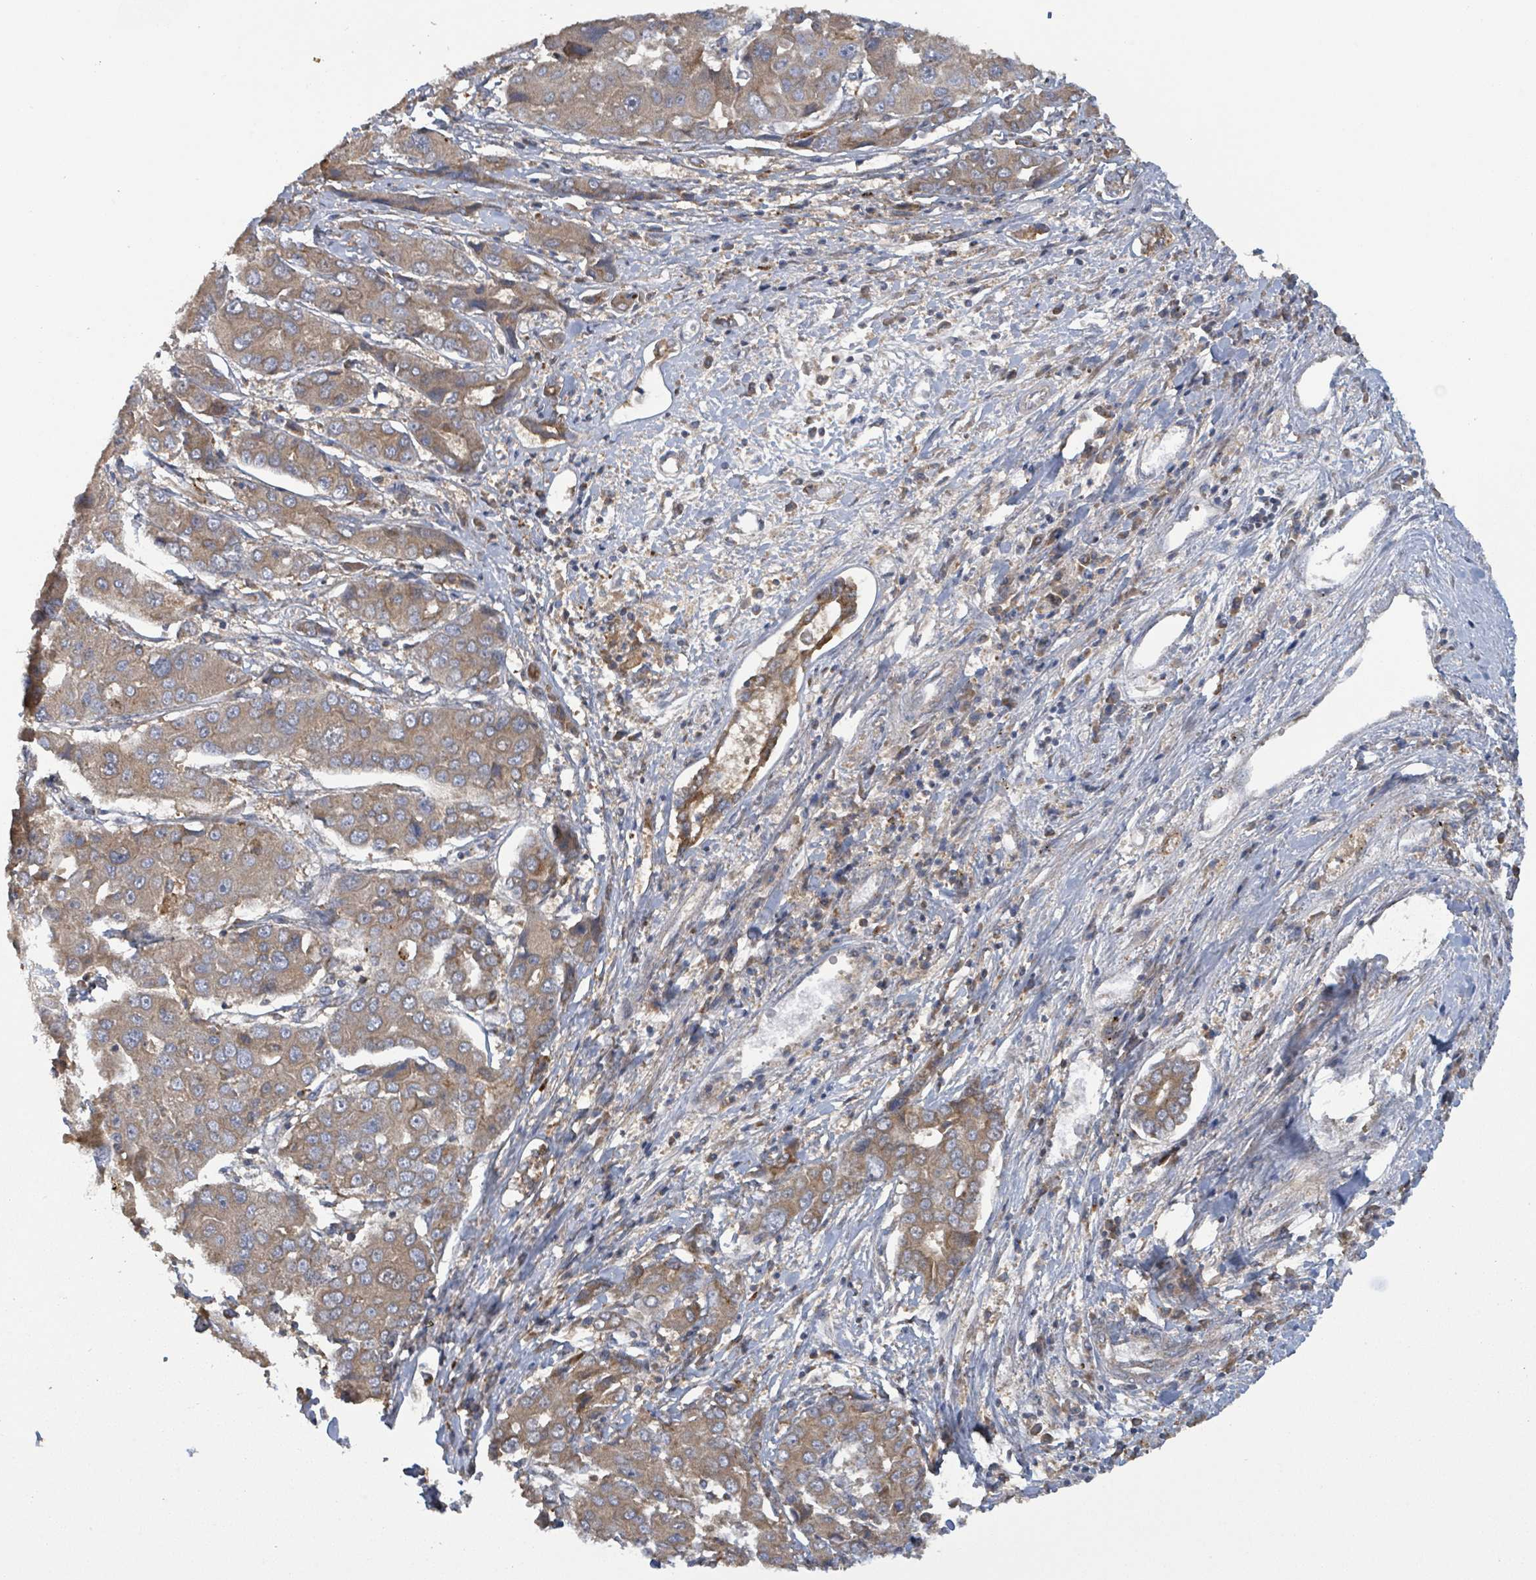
{"staining": {"intensity": "moderate", "quantity": ">75%", "location": "cytoplasmic/membranous"}, "tissue": "liver cancer", "cell_type": "Tumor cells", "image_type": "cancer", "snomed": [{"axis": "morphology", "description": "Cholangiocarcinoma"}, {"axis": "topography", "description": "Liver"}], "caption": "Protein expression analysis of liver cholangiocarcinoma shows moderate cytoplasmic/membranous staining in approximately >75% of tumor cells. Nuclei are stained in blue.", "gene": "PLAAT1", "patient": {"sex": "male", "age": 67}}